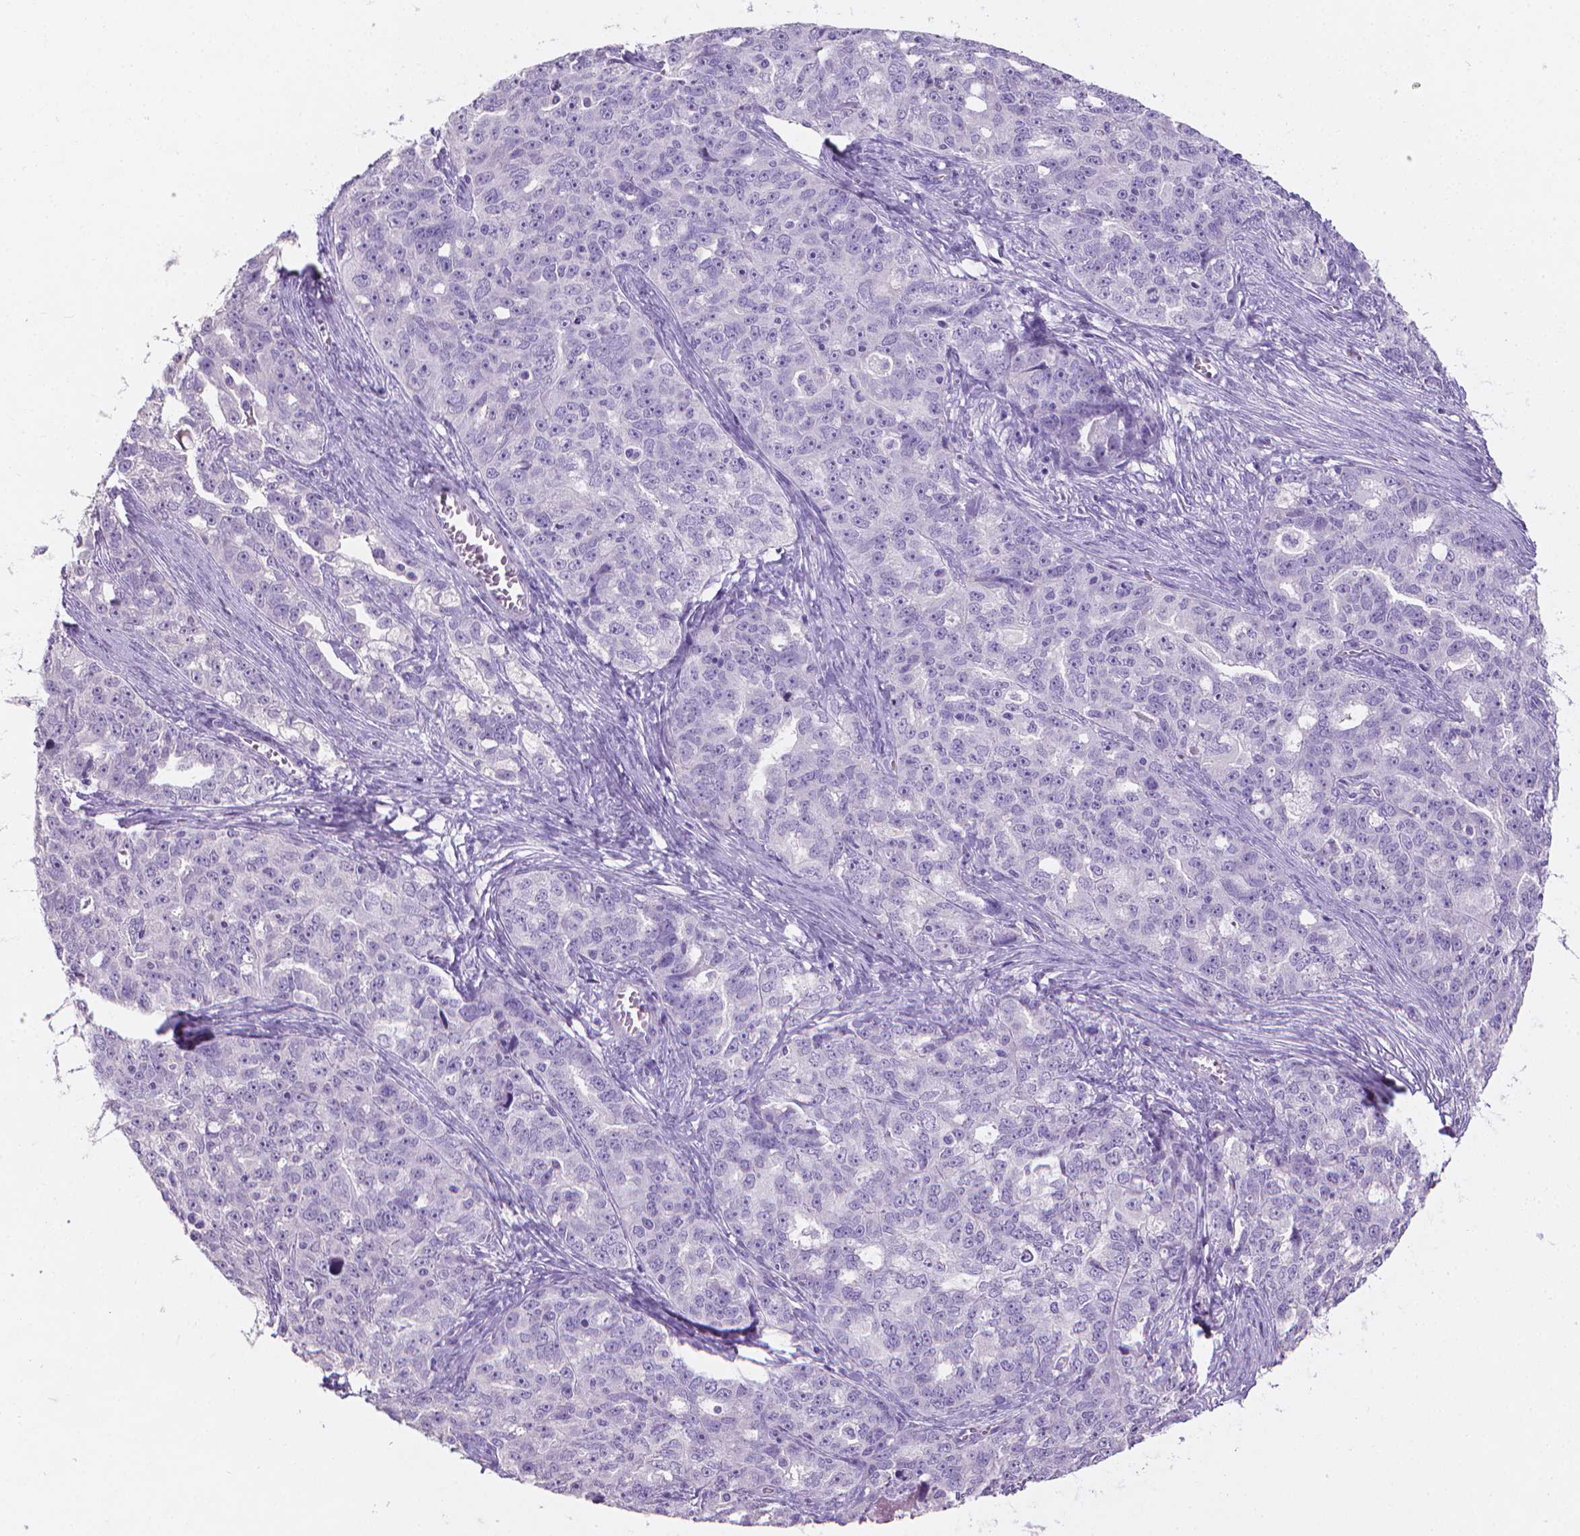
{"staining": {"intensity": "negative", "quantity": "none", "location": "none"}, "tissue": "ovarian cancer", "cell_type": "Tumor cells", "image_type": "cancer", "snomed": [{"axis": "morphology", "description": "Cystadenocarcinoma, serous, NOS"}, {"axis": "topography", "description": "Ovary"}], "caption": "IHC photomicrograph of ovarian cancer (serous cystadenocarcinoma) stained for a protein (brown), which displays no staining in tumor cells.", "gene": "XPNPEP2", "patient": {"sex": "female", "age": 51}}